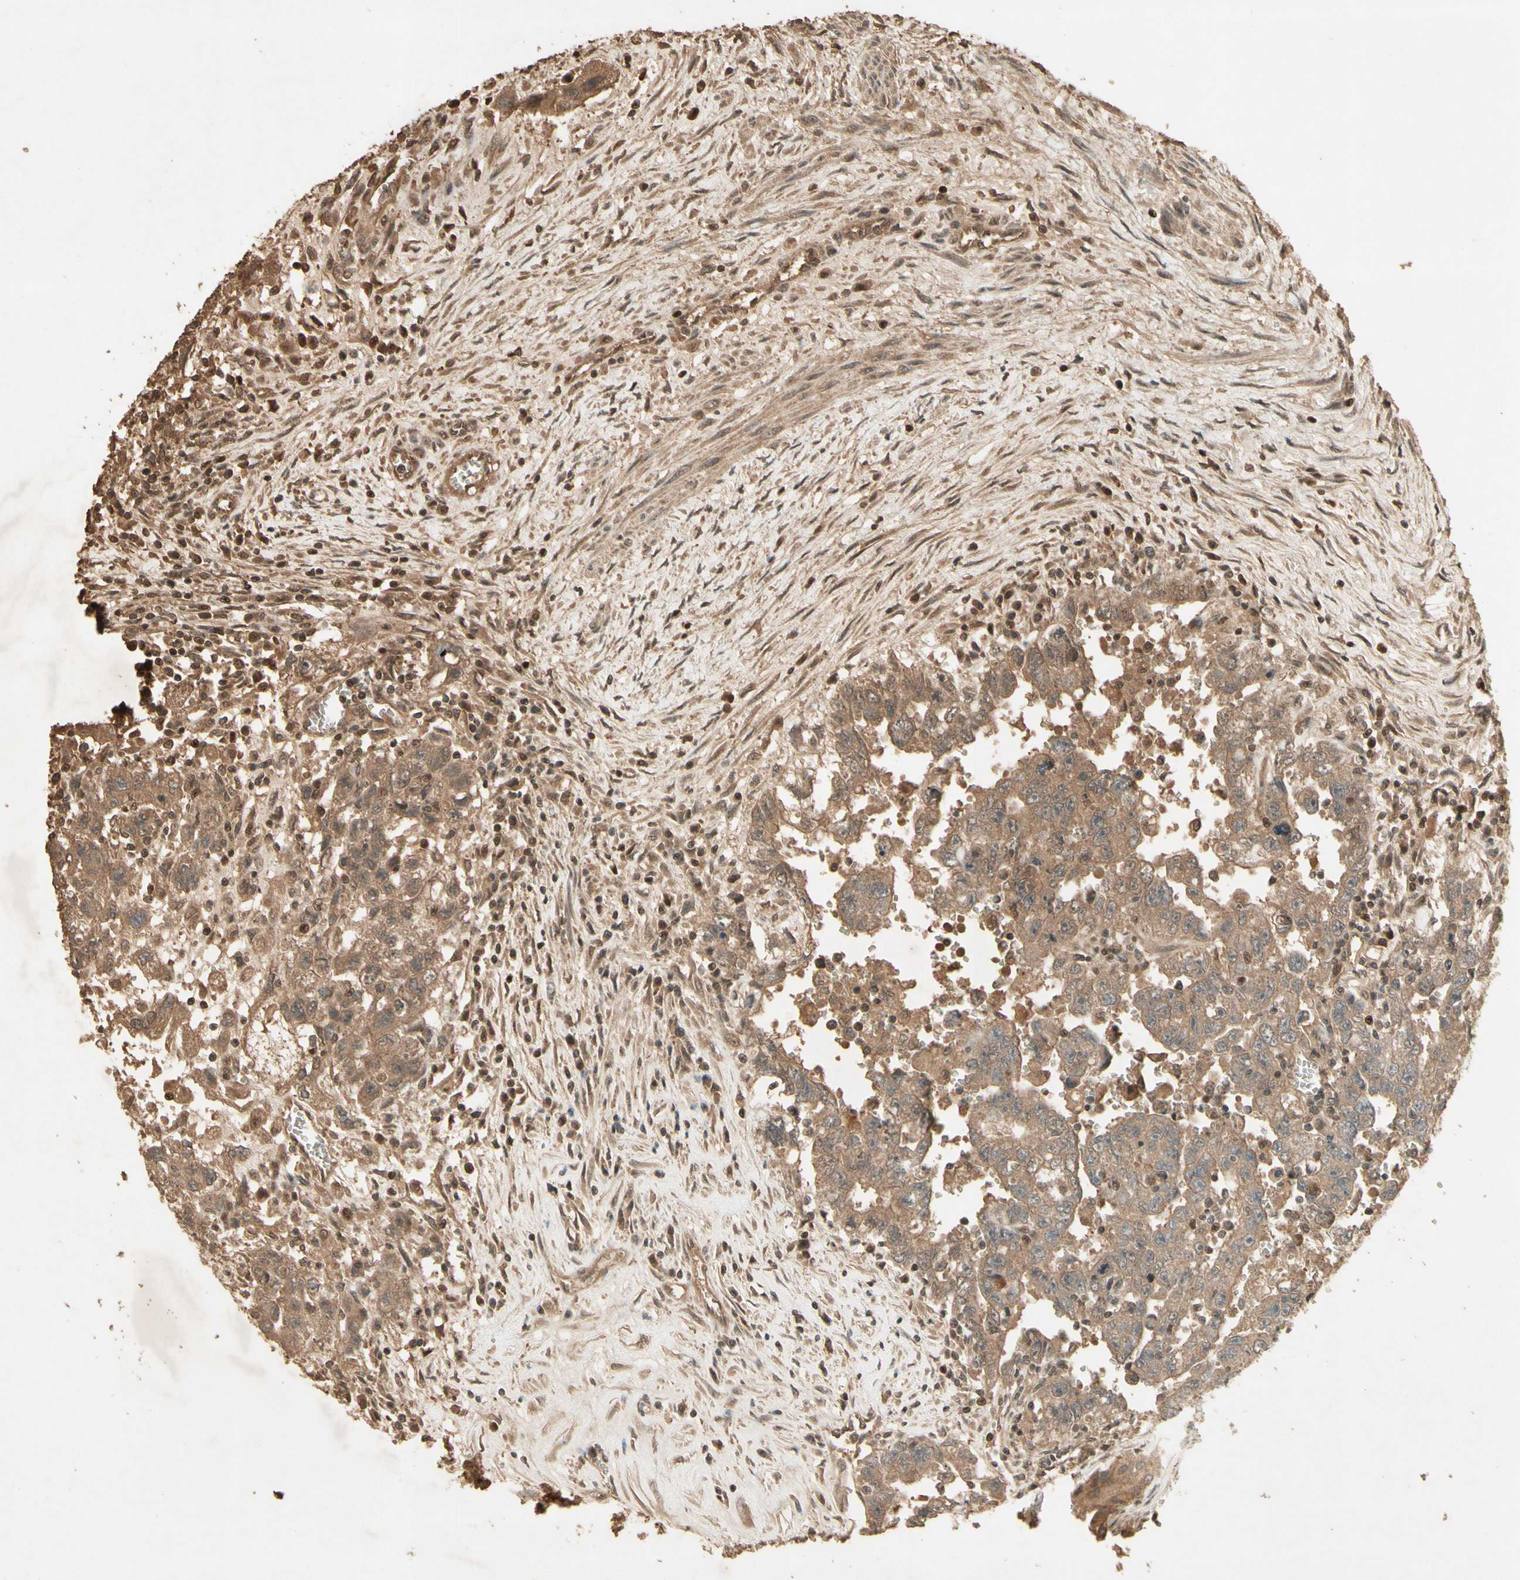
{"staining": {"intensity": "moderate", "quantity": ">75%", "location": "cytoplasmic/membranous,nuclear"}, "tissue": "testis cancer", "cell_type": "Tumor cells", "image_type": "cancer", "snomed": [{"axis": "morphology", "description": "Carcinoma, Embryonal, NOS"}, {"axis": "topography", "description": "Testis"}], "caption": "Immunohistochemical staining of testis cancer (embryonal carcinoma) exhibits medium levels of moderate cytoplasmic/membranous and nuclear staining in about >75% of tumor cells. The staining was performed using DAB (3,3'-diaminobenzidine), with brown indicating positive protein expression. Nuclei are stained blue with hematoxylin.", "gene": "SMAD9", "patient": {"sex": "male", "age": 28}}